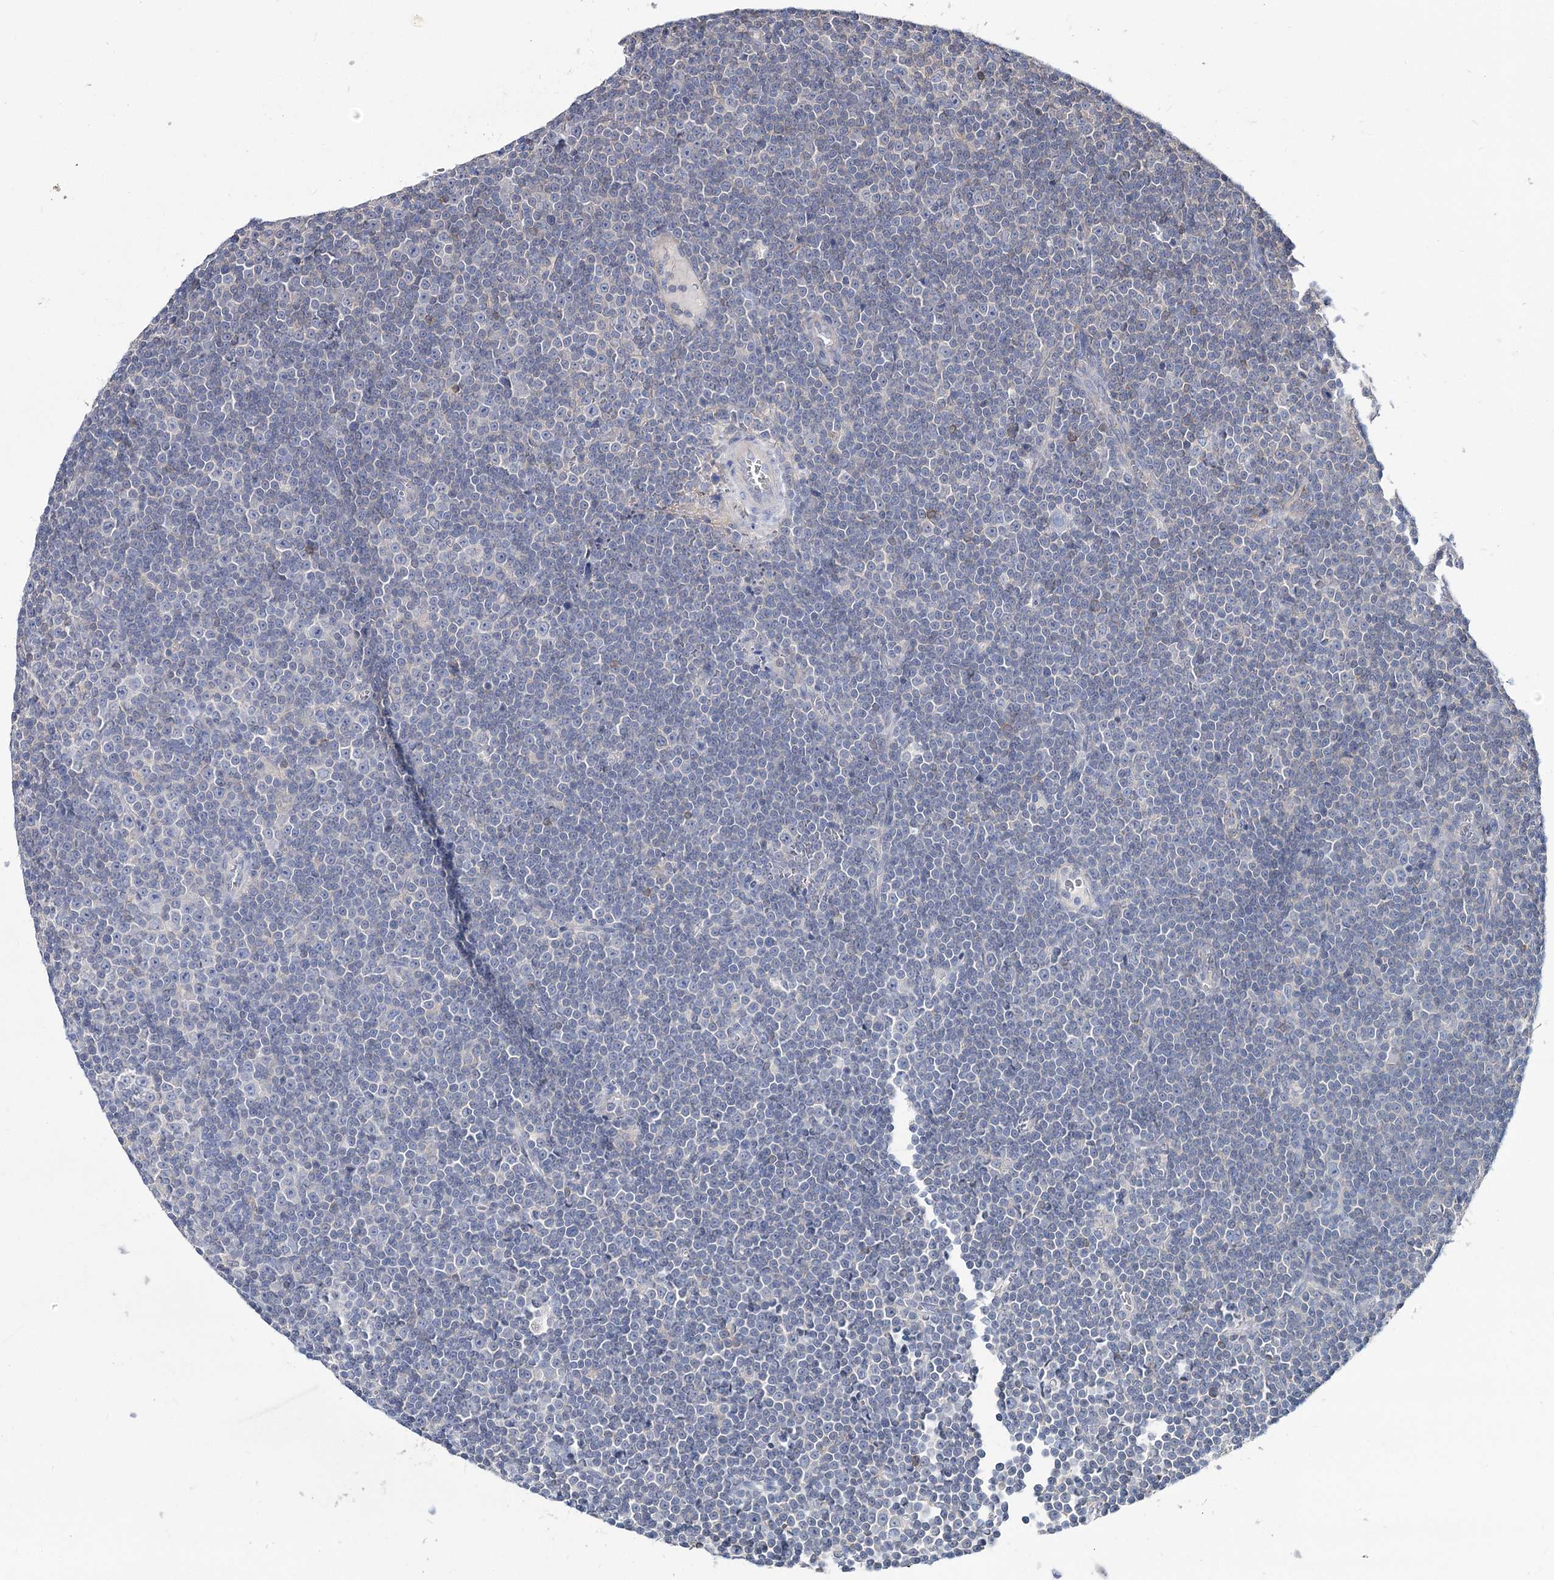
{"staining": {"intensity": "negative", "quantity": "none", "location": "none"}, "tissue": "lymphoma", "cell_type": "Tumor cells", "image_type": "cancer", "snomed": [{"axis": "morphology", "description": "Malignant lymphoma, non-Hodgkin's type, Low grade"}, {"axis": "topography", "description": "Lymph node"}], "caption": "Photomicrograph shows no significant protein expression in tumor cells of lymphoma.", "gene": "UGP2", "patient": {"sex": "female", "age": 67}}